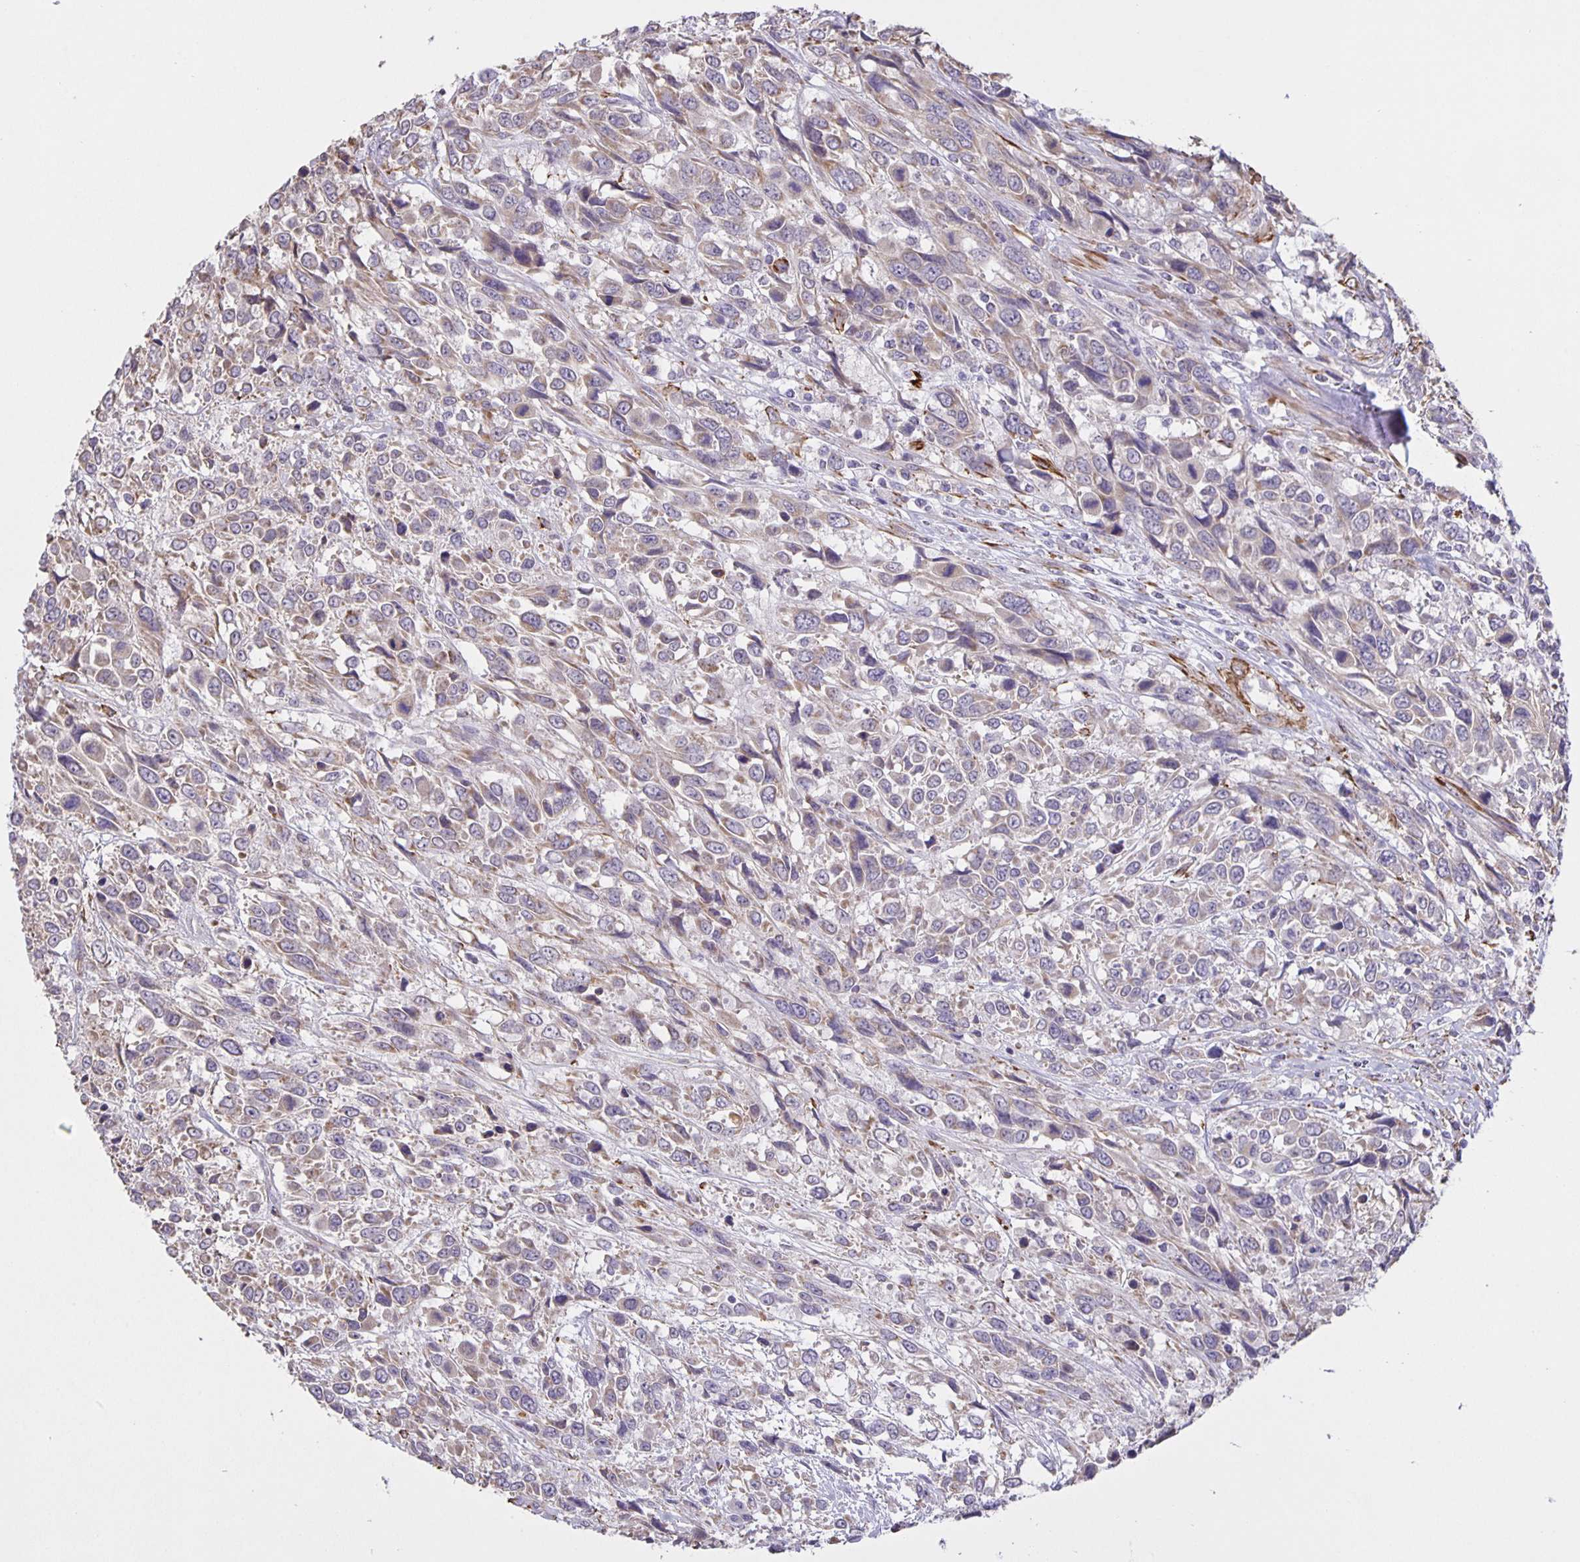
{"staining": {"intensity": "weak", "quantity": "<25%", "location": "cytoplasmic/membranous"}, "tissue": "urothelial cancer", "cell_type": "Tumor cells", "image_type": "cancer", "snomed": [{"axis": "morphology", "description": "Urothelial carcinoma, High grade"}, {"axis": "topography", "description": "Urinary bladder"}], "caption": "High-grade urothelial carcinoma stained for a protein using IHC exhibits no positivity tumor cells.", "gene": "SRCIN1", "patient": {"sex": "female", "age": 70}}